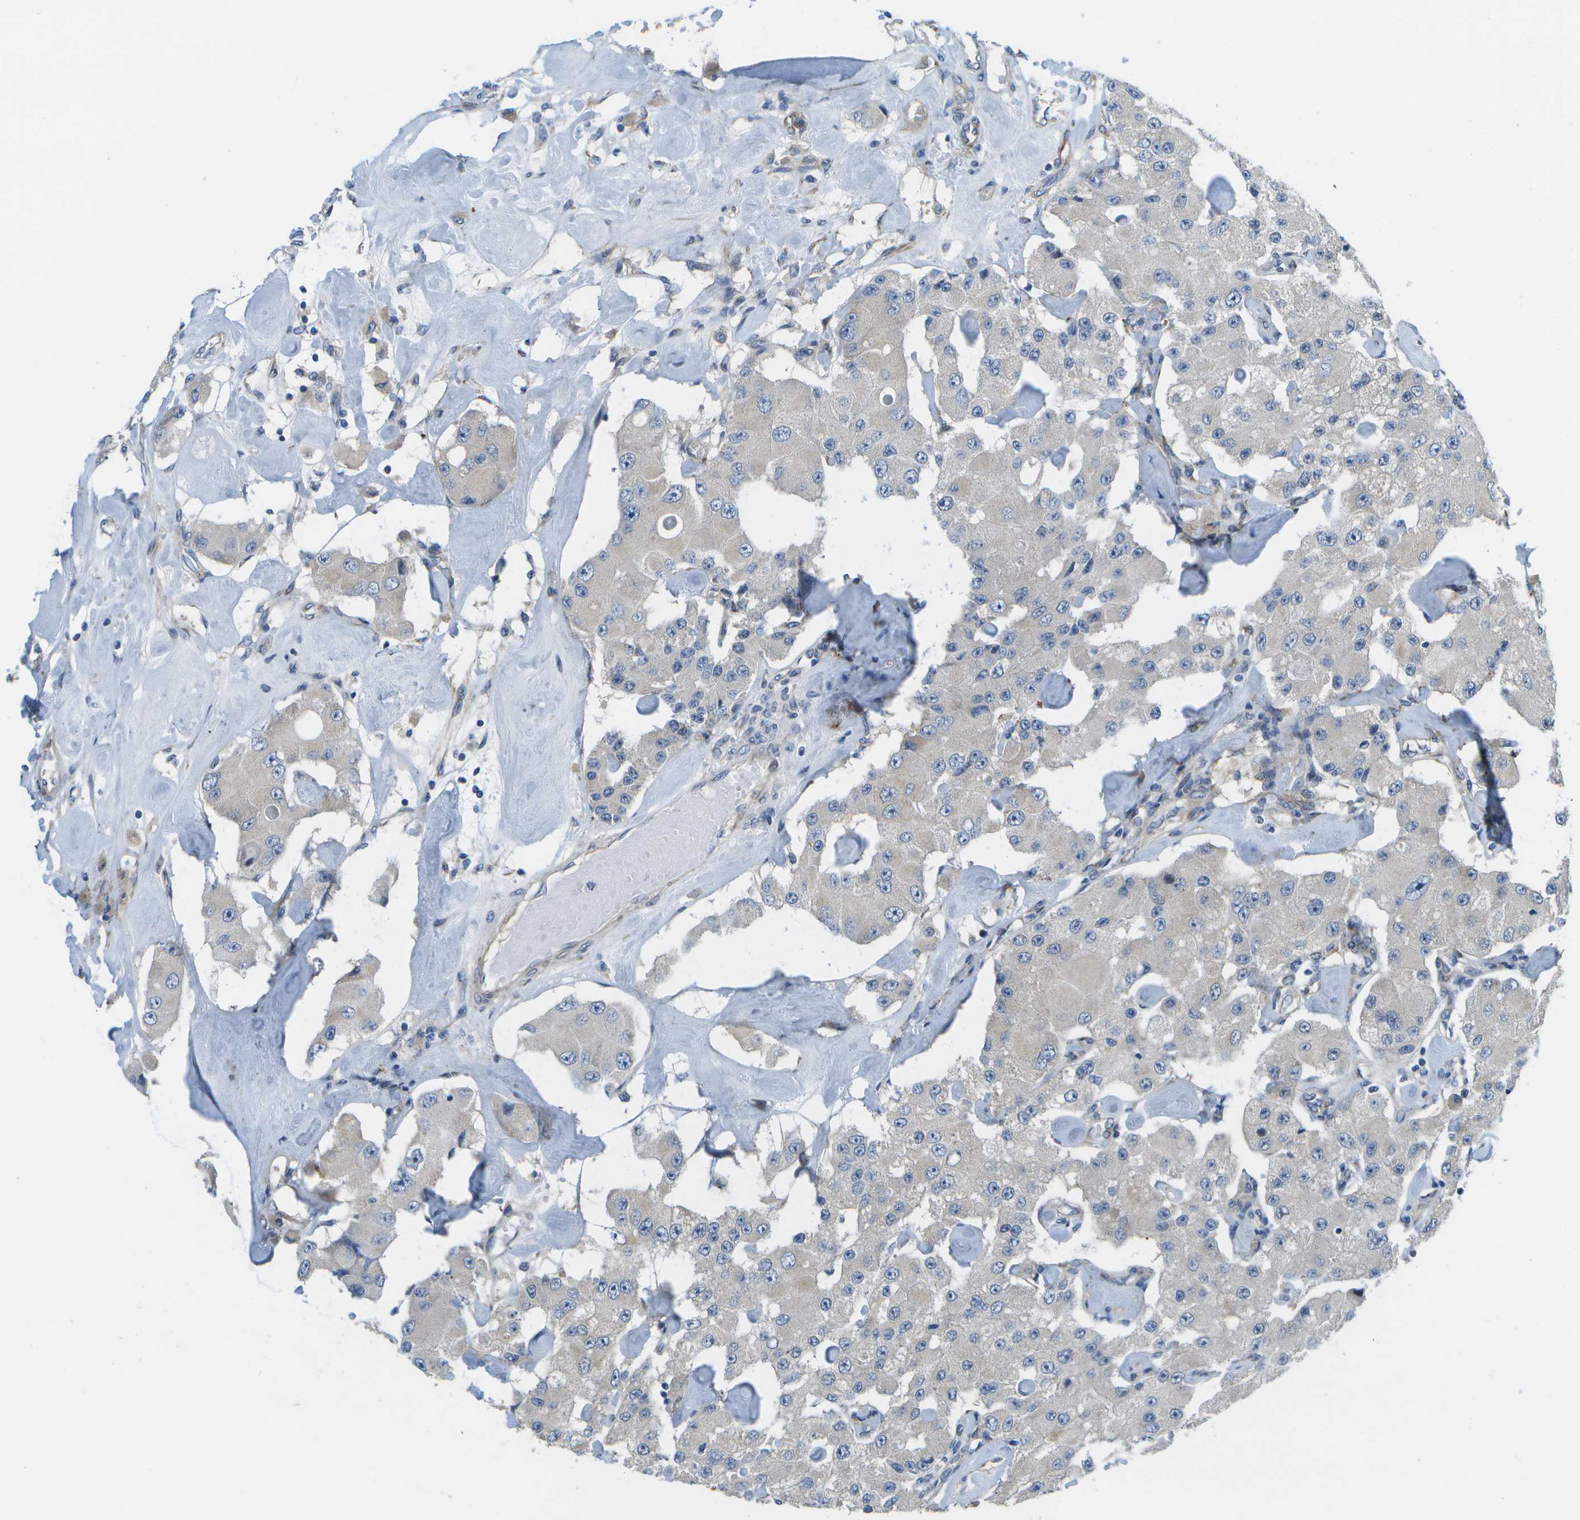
{"staining": {"intensity": "negative", "quantity": "none", "location": "none"}, "tissue": "carcinoid", "cell_type": "Tumor cells", "image_type": "cancer", "snomed": [{"axis": "morphology", "description": "Carcinoid, malignant, NOS"}, {"axis": "topography", "description": "Pancreas"}], "caption": "Human malignant carcinoid stained for a protein using immunohistochemistry shows no positivity in tumor cells.", "gene": "P3H1", "patient": {"sex": "male", "age": 41}}